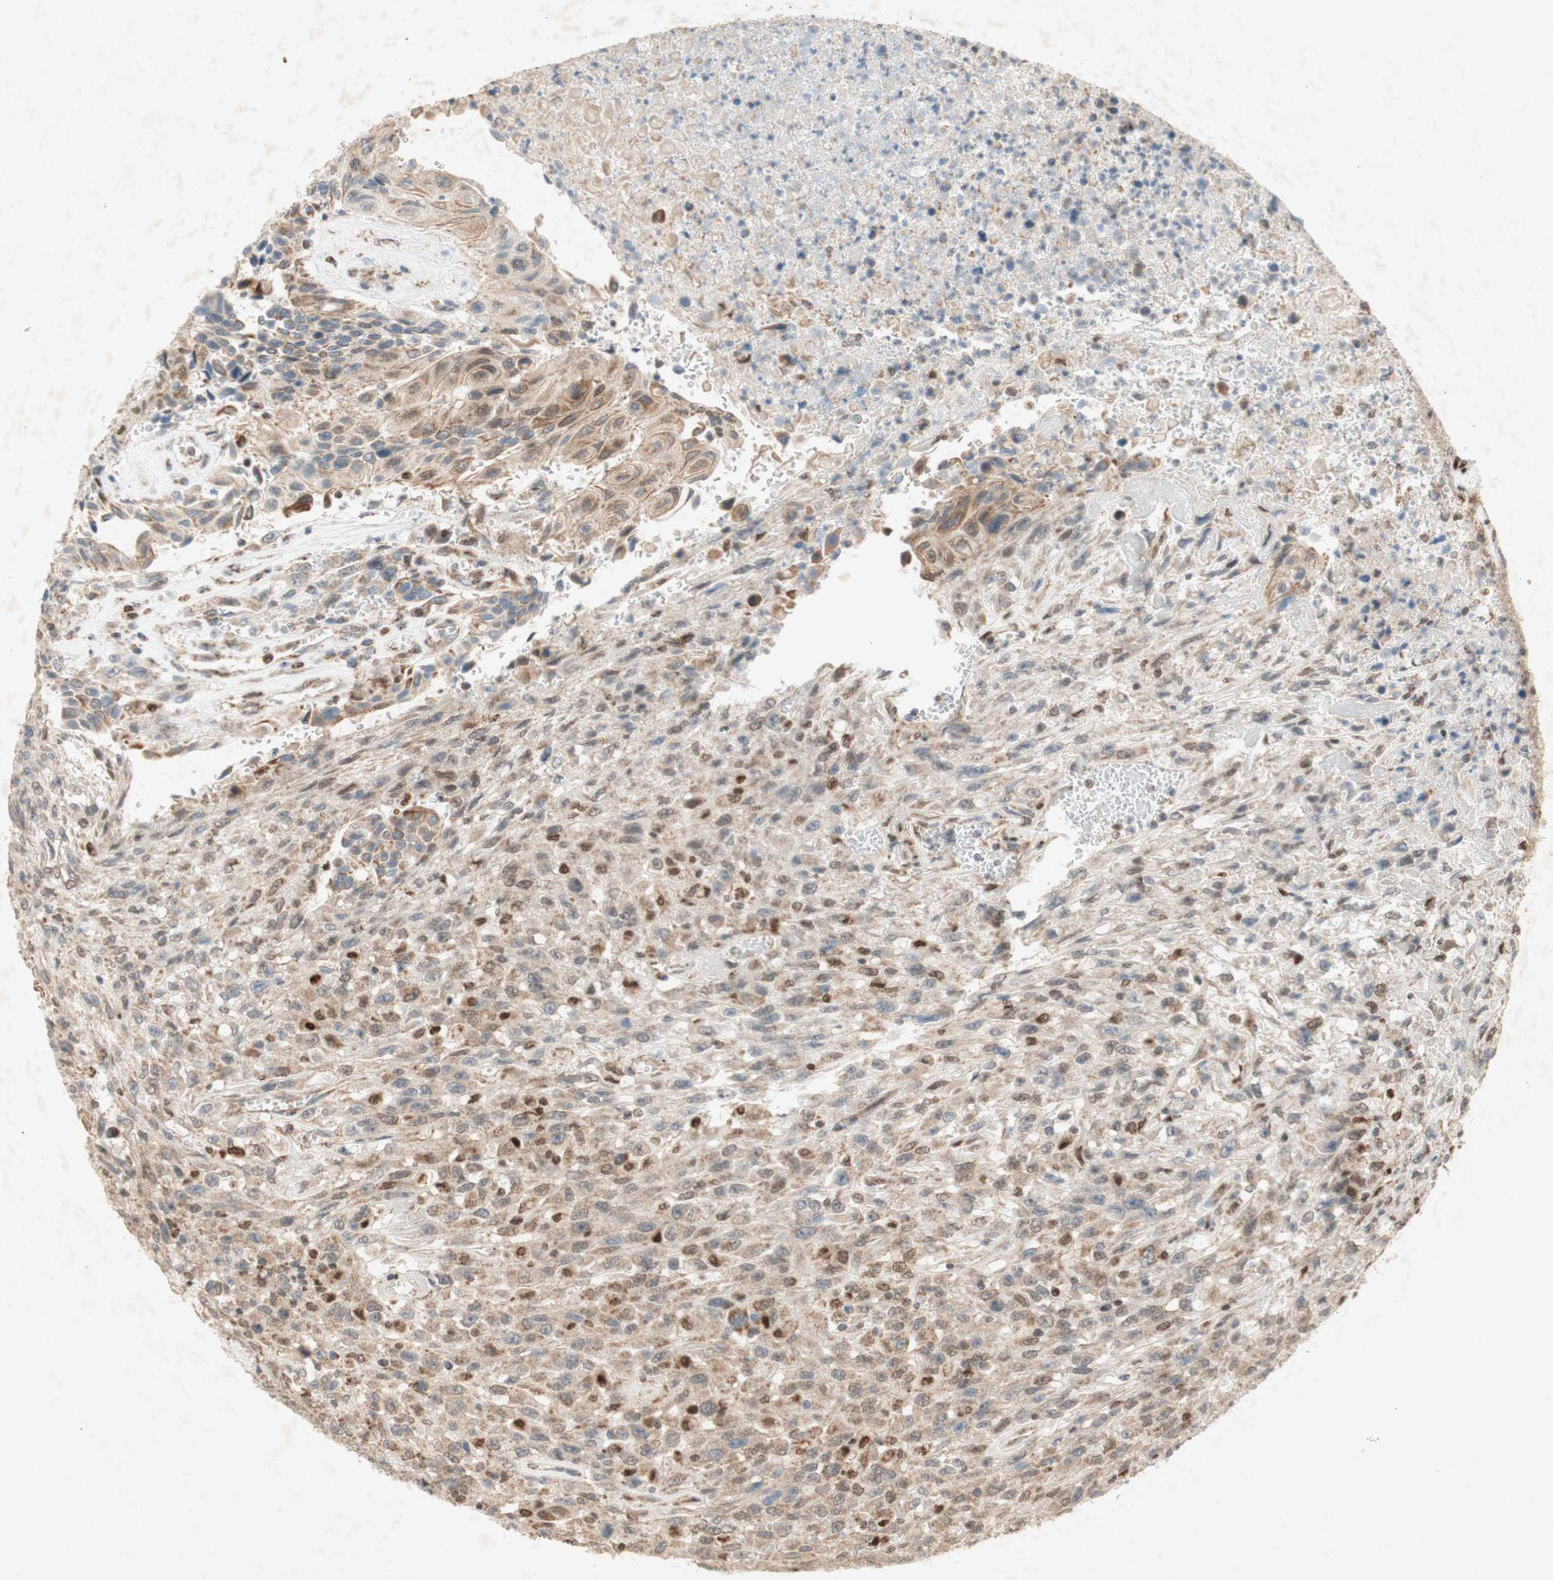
{"staining": {"intensity": "moderate", "quantity": "25%-75%", "location": "cytoplasmic/membranous,nuclear"}, "tissue": "urothelial cancer", "cell_type": "Tumor cells", "image_type": "cancer", "snomed": [{"axis": "morphology", "description": "Urothelial carcinoma, High grade"}, {"axis": "topography", "description": "Urinary bladder"}], "caption": "Urothelial cancer stained for a protein (brown) displays moderate cytoplasmic/membranous and nuclear positive staining in about 25%-75% of tumor cells.", "gene": "DNMT3A", "patient": {"sex": "male", "age": 66}}